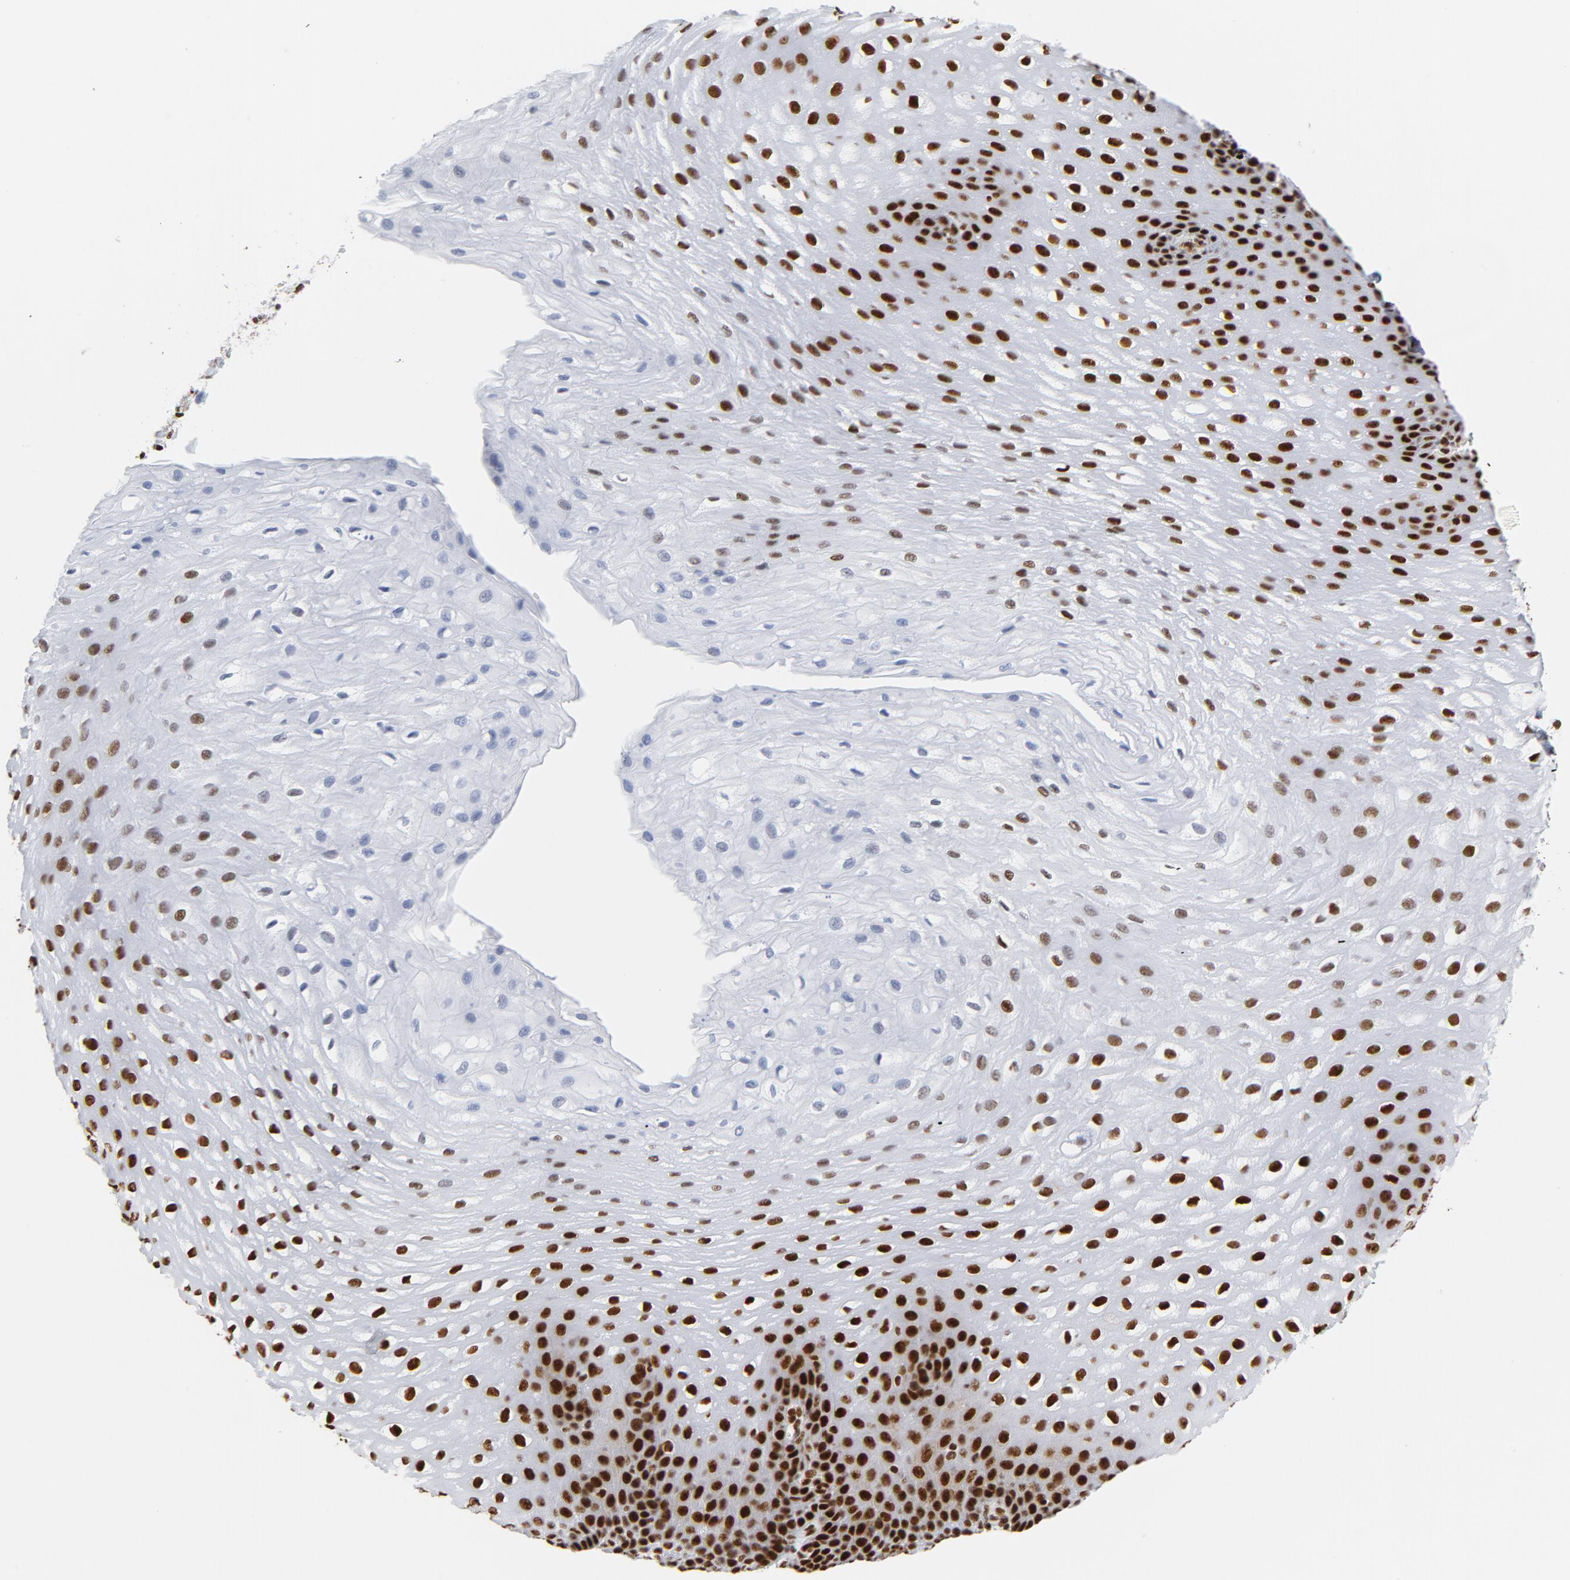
{"staining": {"intensity": "strong", "quantity": ">75%", "location": "nuclear"}, "tissue": "esophagus", "cell_type": "Squamous epithelial cells", "image_type": "normal", "snomed": [{"axis": "morphology", "description": "Normal tissue, NOS"}, {"axis": "topography", "description": "Esophagus"}], "caption": "Protein analysis of normal esophagus reveals strong nuclear staining in approximately >75% of squamous epithelial cells.", "gene": "XRCC5", "patient": {"sex": "male", "age": 48}}